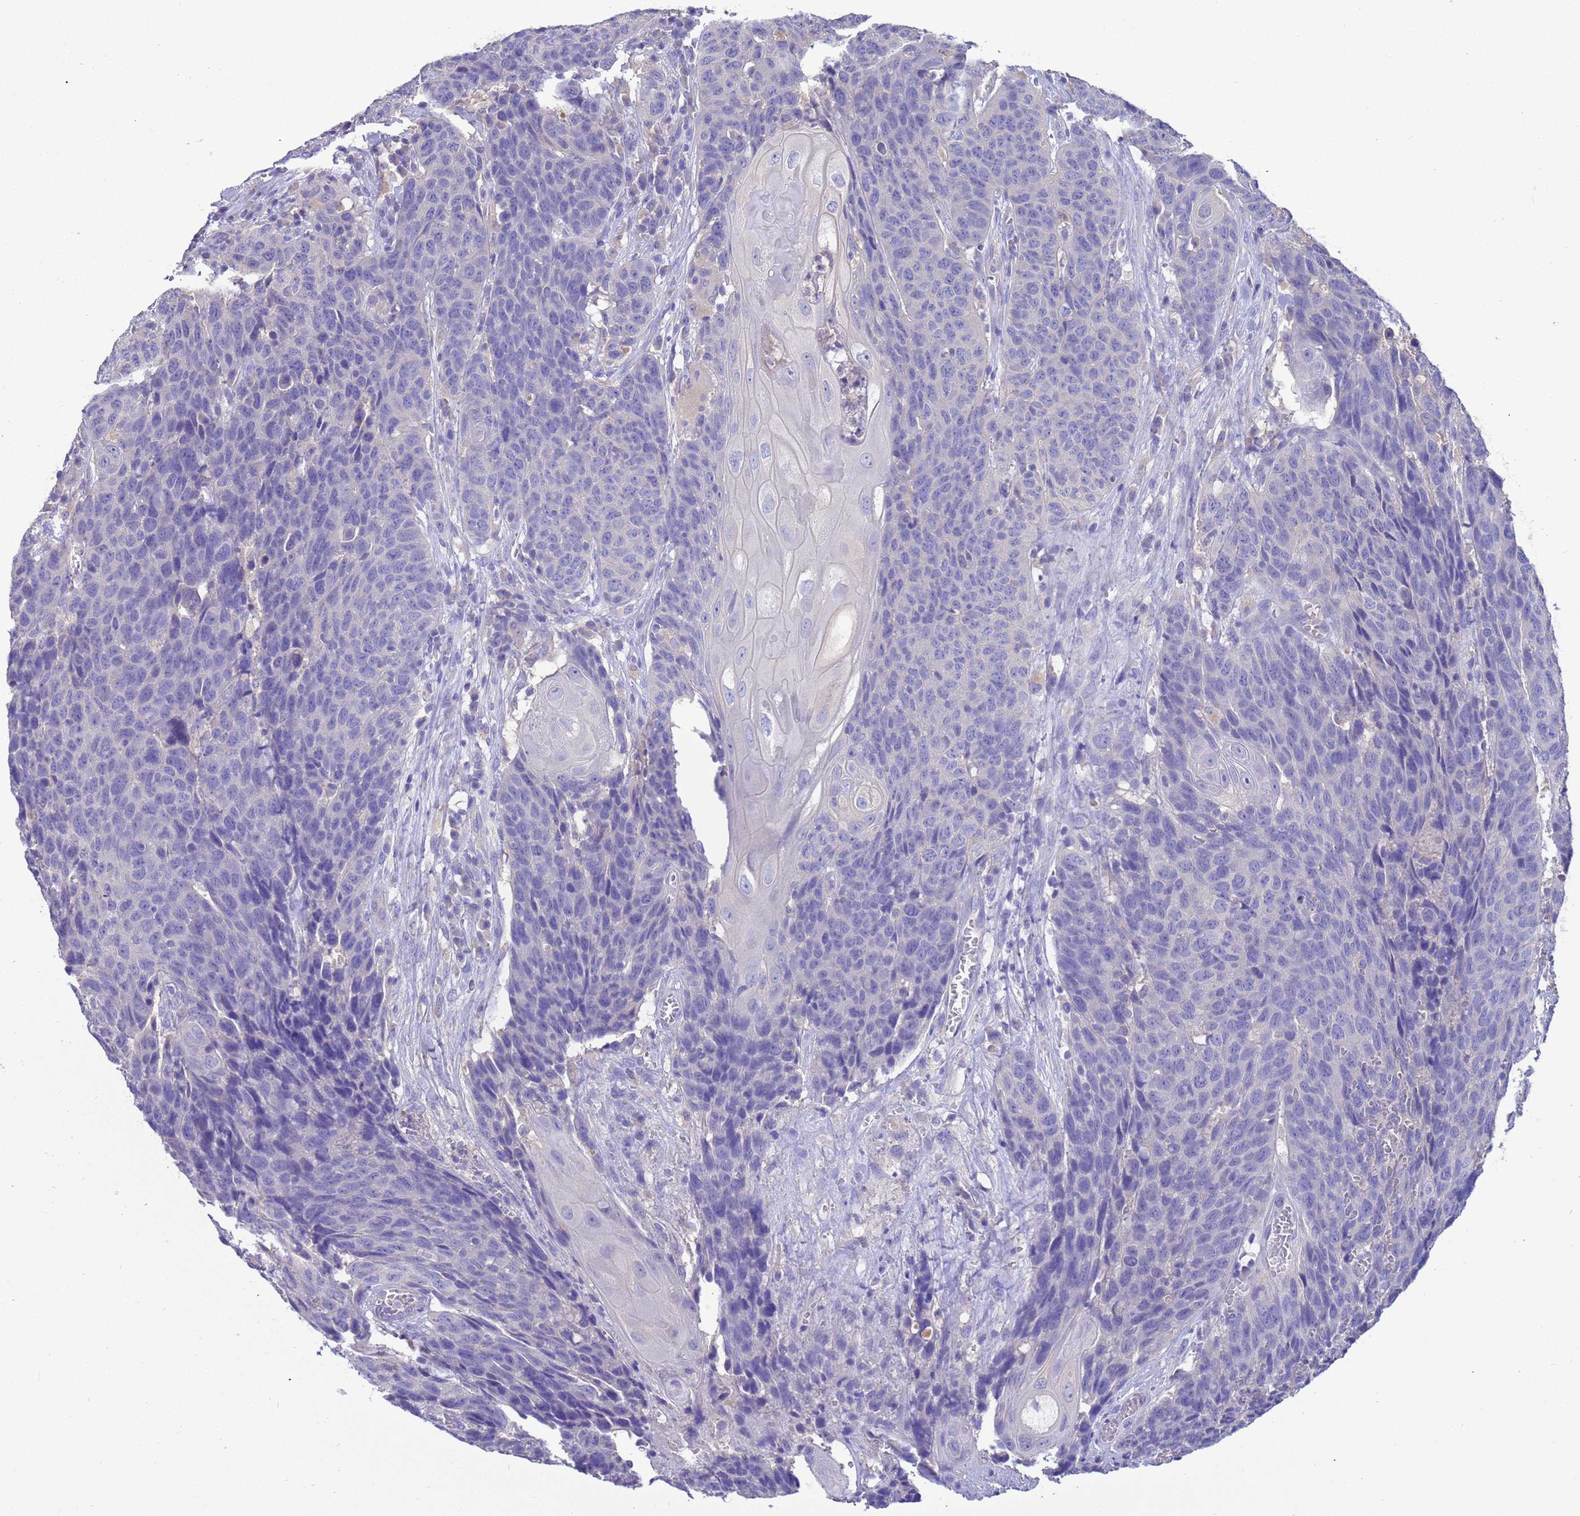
{"staining": {"intensity": "negative", "quantity": "none", "location": "none"}, "tissue": "head and neck cancer", "cell_type": "Tumor cells", "image_type": "cancer", "snomed": [{"axis": "morphology", "description": "Squamous cell carcinoma, NOS"}, {"axis": "topography", "description": "Head-Neck"}], "caption": "The histopathology image exhibits no significant expression in tumor cells of head and neck squamous cell carcinoma.", "gene": "SRL", "patient": {"sex": "male", "age": 66}}